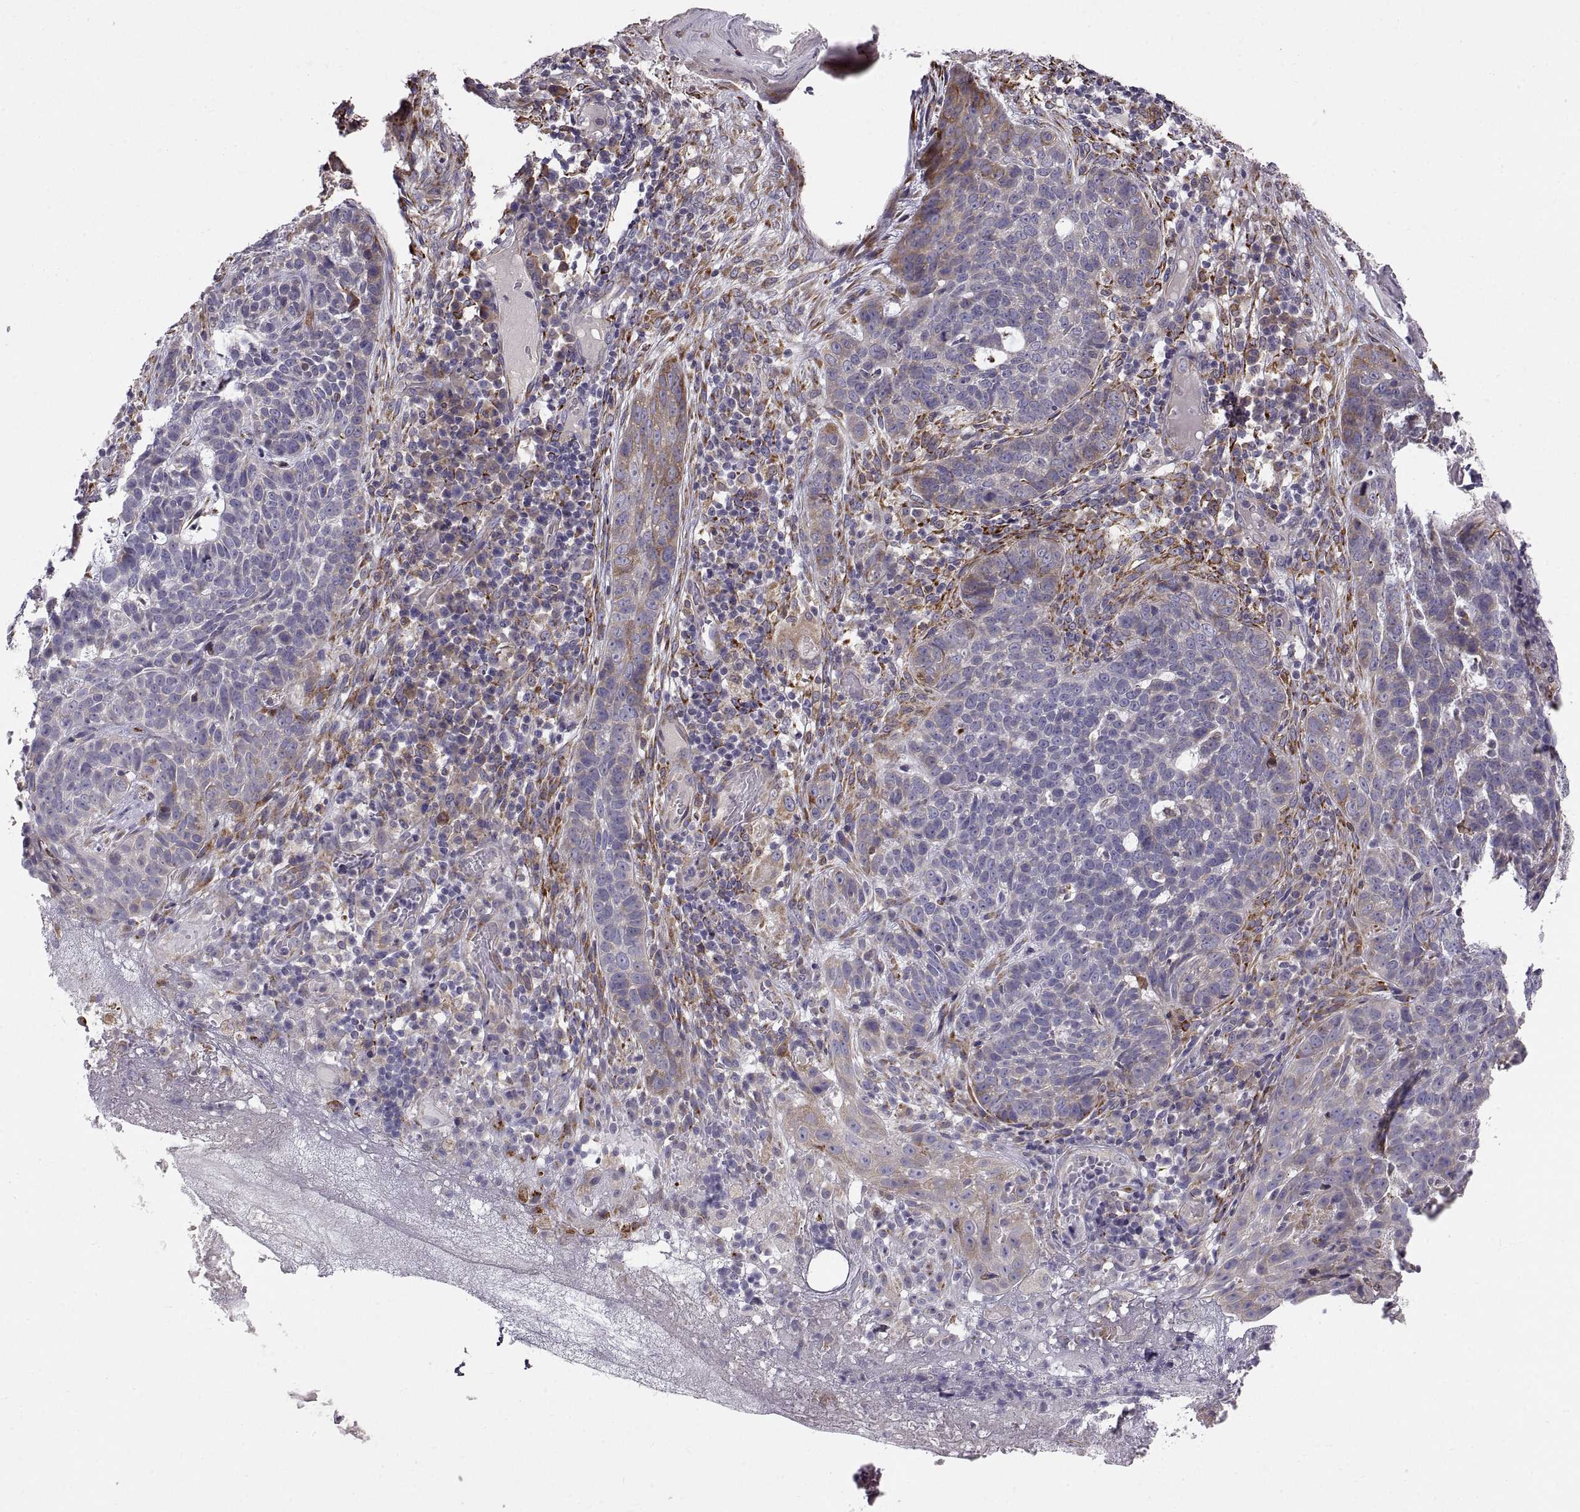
{"staining": {"intensity": "moderate", "quantity": "25%-75%", "location": "cytoplasmic/membranous"}, "tissue": "skin cancer", "cell_type": "Tumor cells", "image_type": "cancer", "snomed": [{"axis": "morphology", "description": "Basal cell carcinoma"}, {"axis": "topography", "description": "Skin"}], "caption": "Immunohistochemical staining of human skin basal cell carcinoma reveals medium levels of moderate cytoplasmic/membranous protein positivity in about 25%-75% of tumor cells.", "gene": "PLEKHB2", "patient": {"sex": "female", "age": 69}}